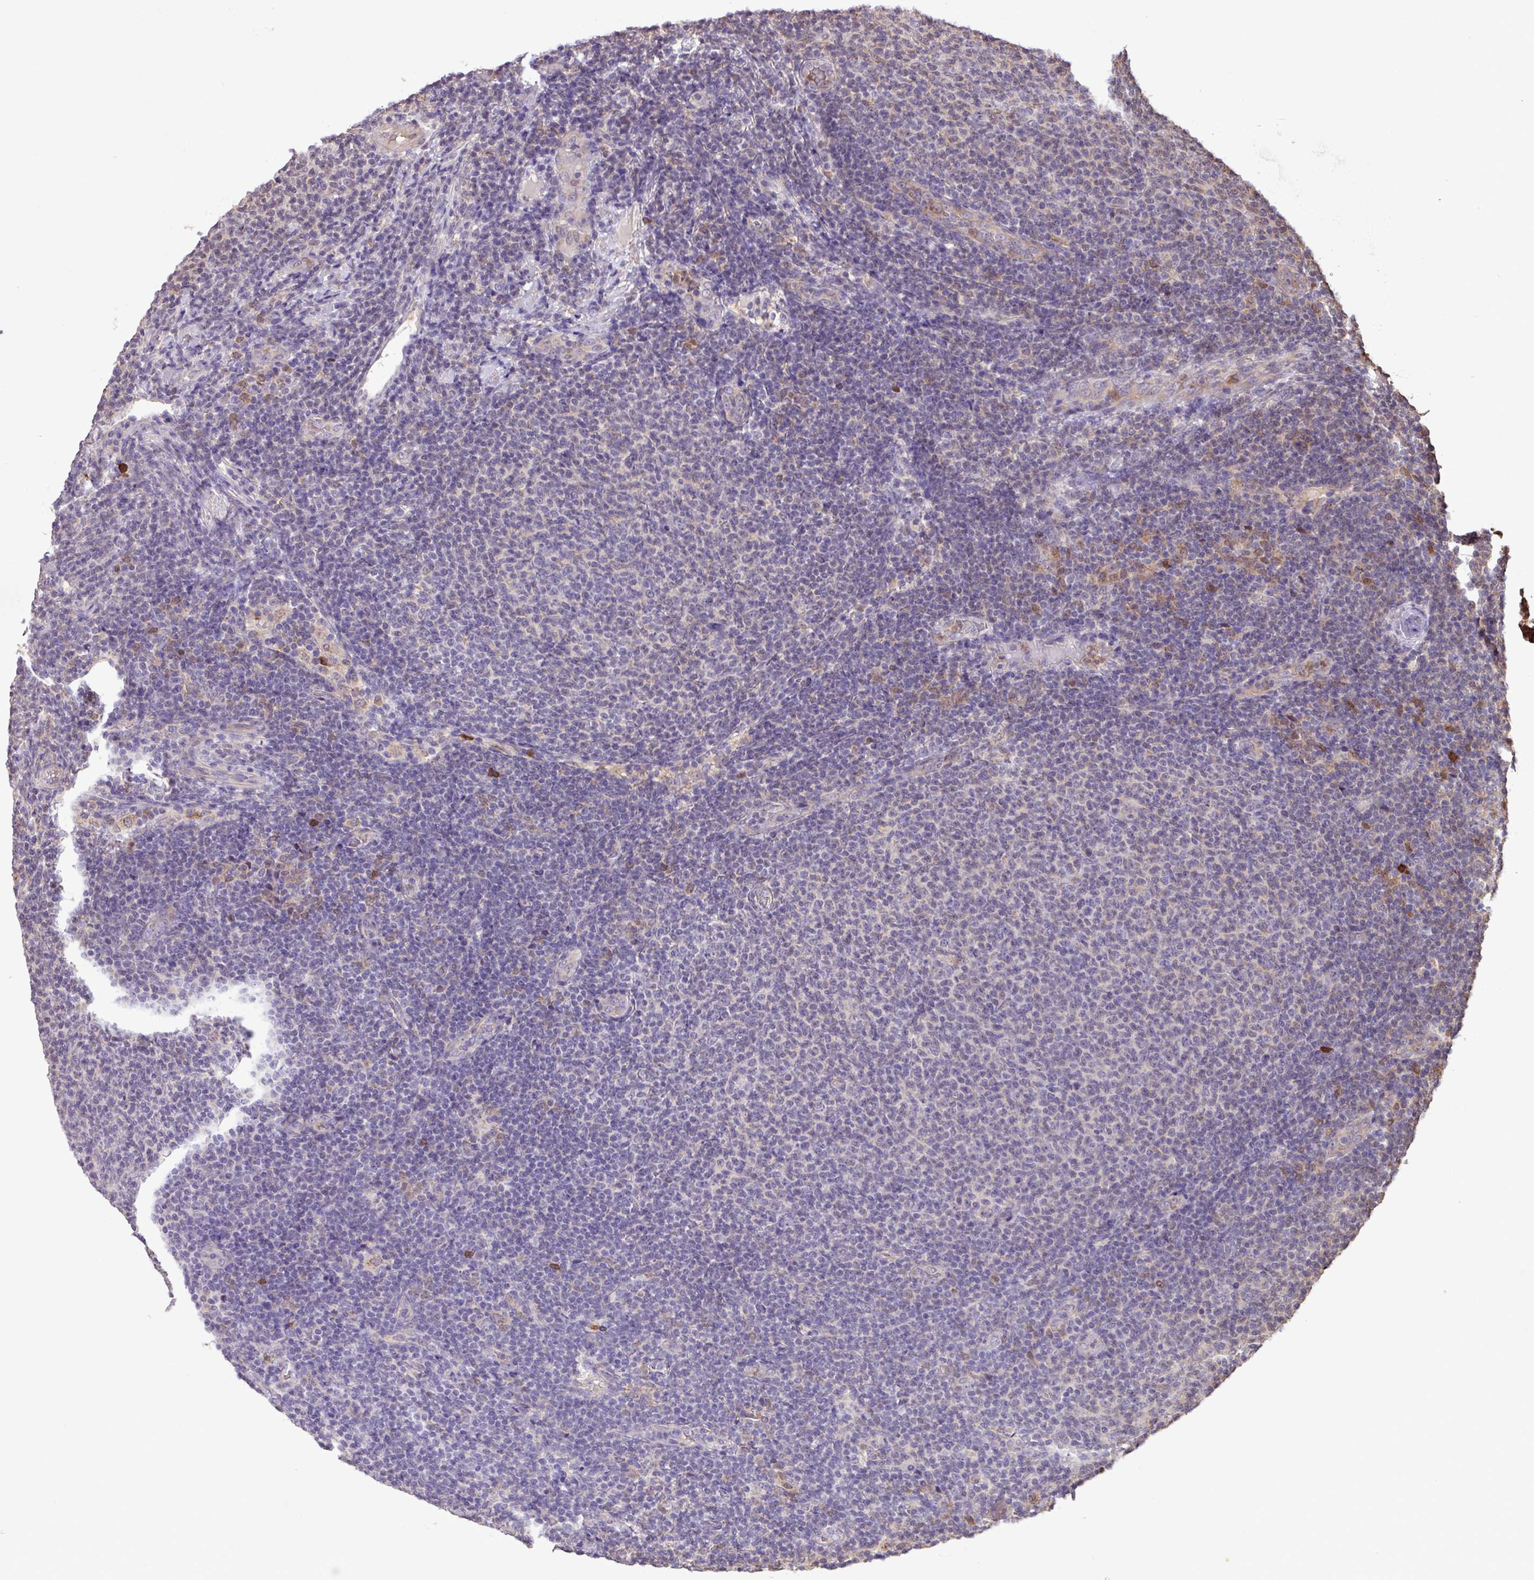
{"staining": {"intensity": "negative", "quantity": "none", "location": "none"}, "tissue": "lymphoma", "cell_type": "Tumor cells", "image_type": "cancer", "snomed": [{"axis": "morphology", "description": "Malignant lymphoma, non-Hodgkin's type, Low grade"}, {"axis": "topography", "description": "Lymph node"}], "caption": "Tumor cells show no significant expression in lymphoma. (DAB immunohistochemistry, high magnification).", "gene": "CHST11", "patient": {"sex": "male", "age": 66}}